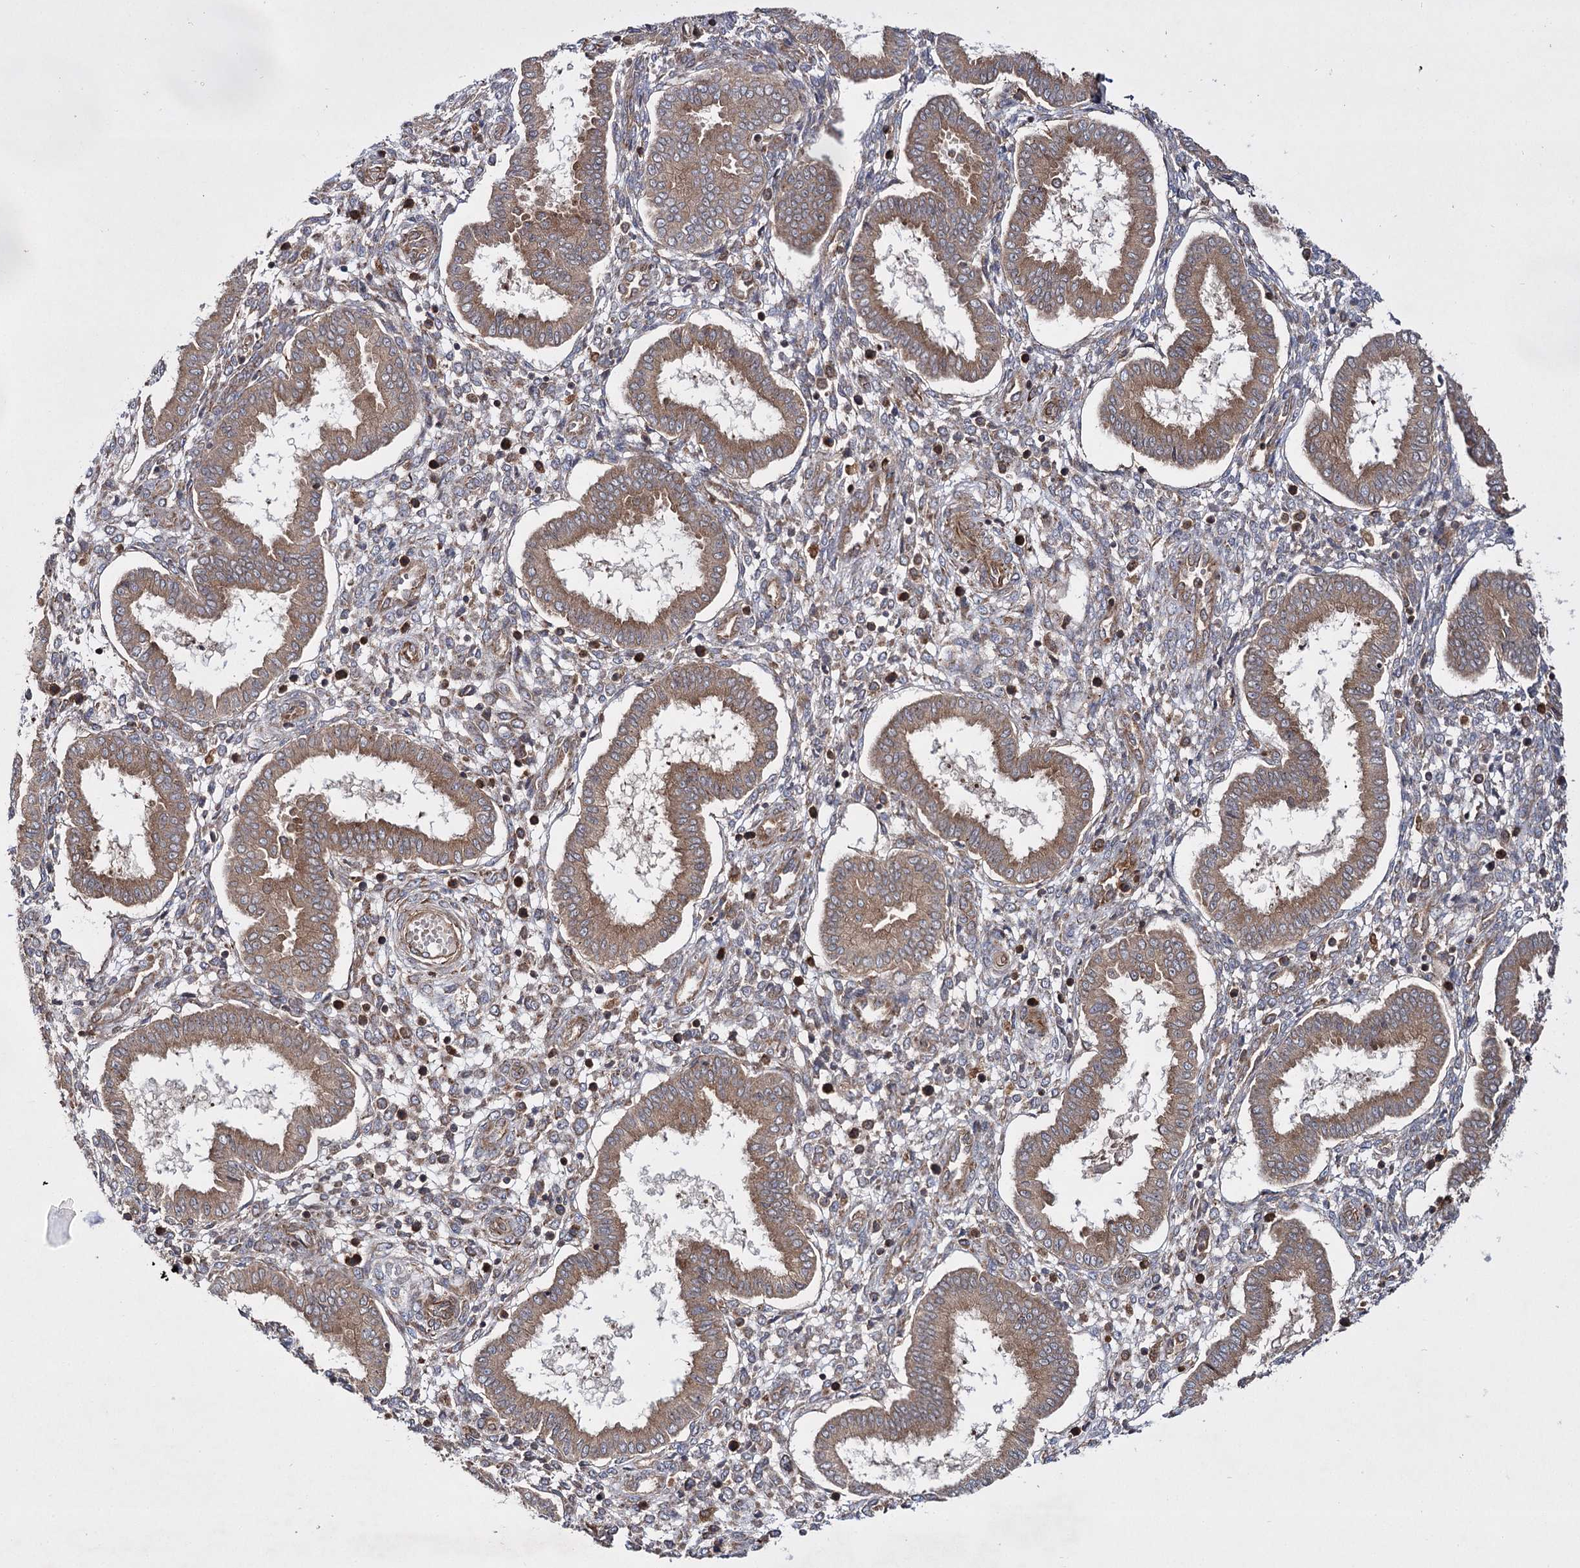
{"staining": {"intensity": "weak", "quantity": "25%-75%", "location": "cytoplasmic/membranous"}, "tissue": "endometrium", "cell_type": "Cells in endometrial stroma", "image_type": "normal", "snomed": [{"axis": "morphology", "description": "Normal tissue, NOS"}, {"axis": "topography", "description": "Endometrium"}], "caption": "Immunohistochemical staining of unremarkable human endometrium exhibits 25%-75% levels of weak cytoplasmic/membranous protein staining in about 25%-75% of cells in endometrial stroma. The protein is shown in brown color, while the nuclei are stained blue.", "gene": "HECTD2", "patient": {"sex": "female", "age": 24}}